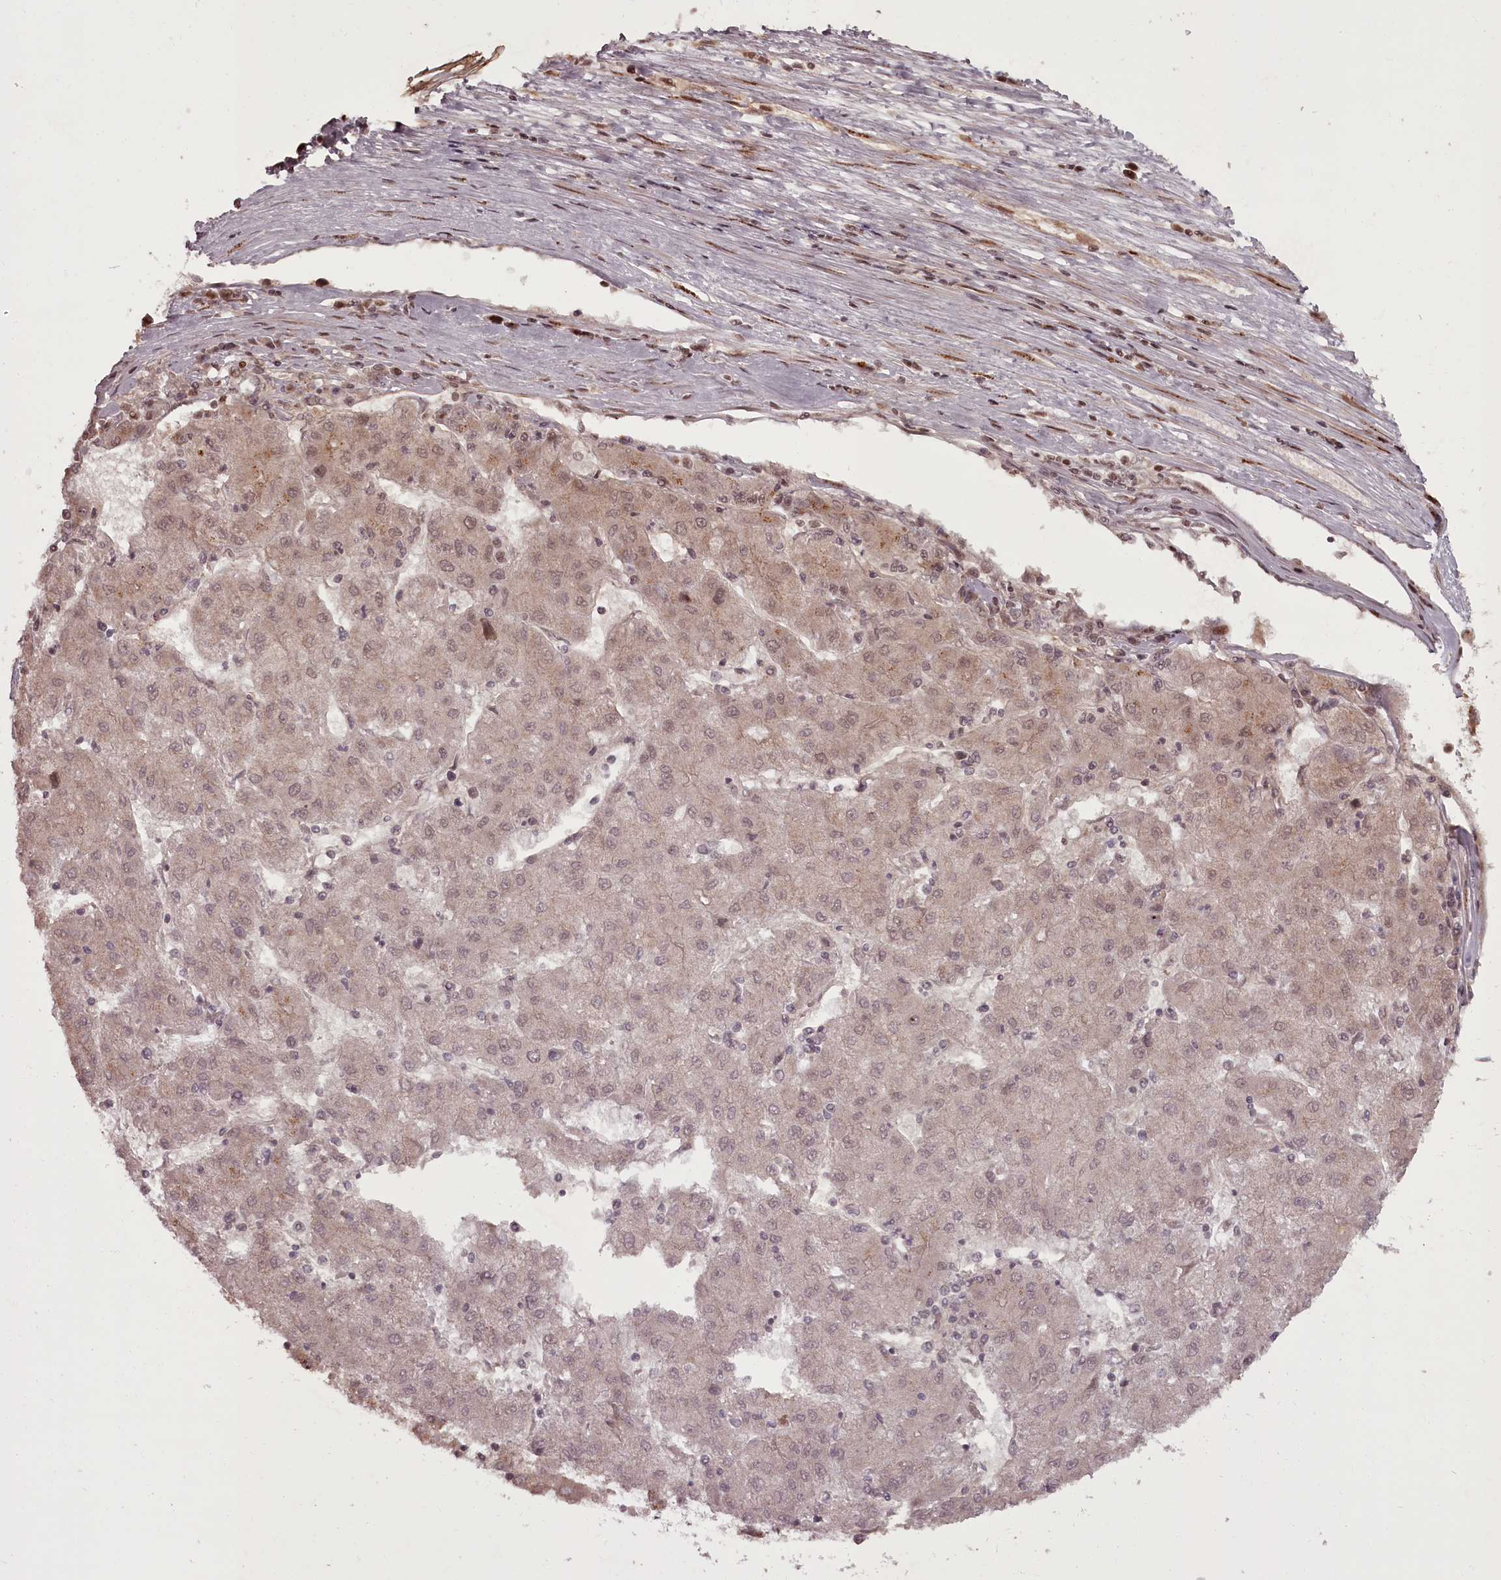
{"staining": {"intensity": "weak", "quantity": ">75%", "location": "cytoplasmic/membranous"}, "tissue": "liver cancer", "cell_type": "Tumor cells", "image_type": "cancer", "snomed": [{"axis": "morphology", "description": "Carcinoma, Hepatocellular, NOS"}, {"axis": "topography", "description": "Liver"}], "caption": "An immunohistochemistry photomicrograph of tumor tissue is shown. Protein staining in brown shows weak cytoplasmic/membranous positivity in hepatocellular carcinoma (liver) within tumor cells.", "gene": "CEP83", "patient": {"sex": "male", "age": 72}}